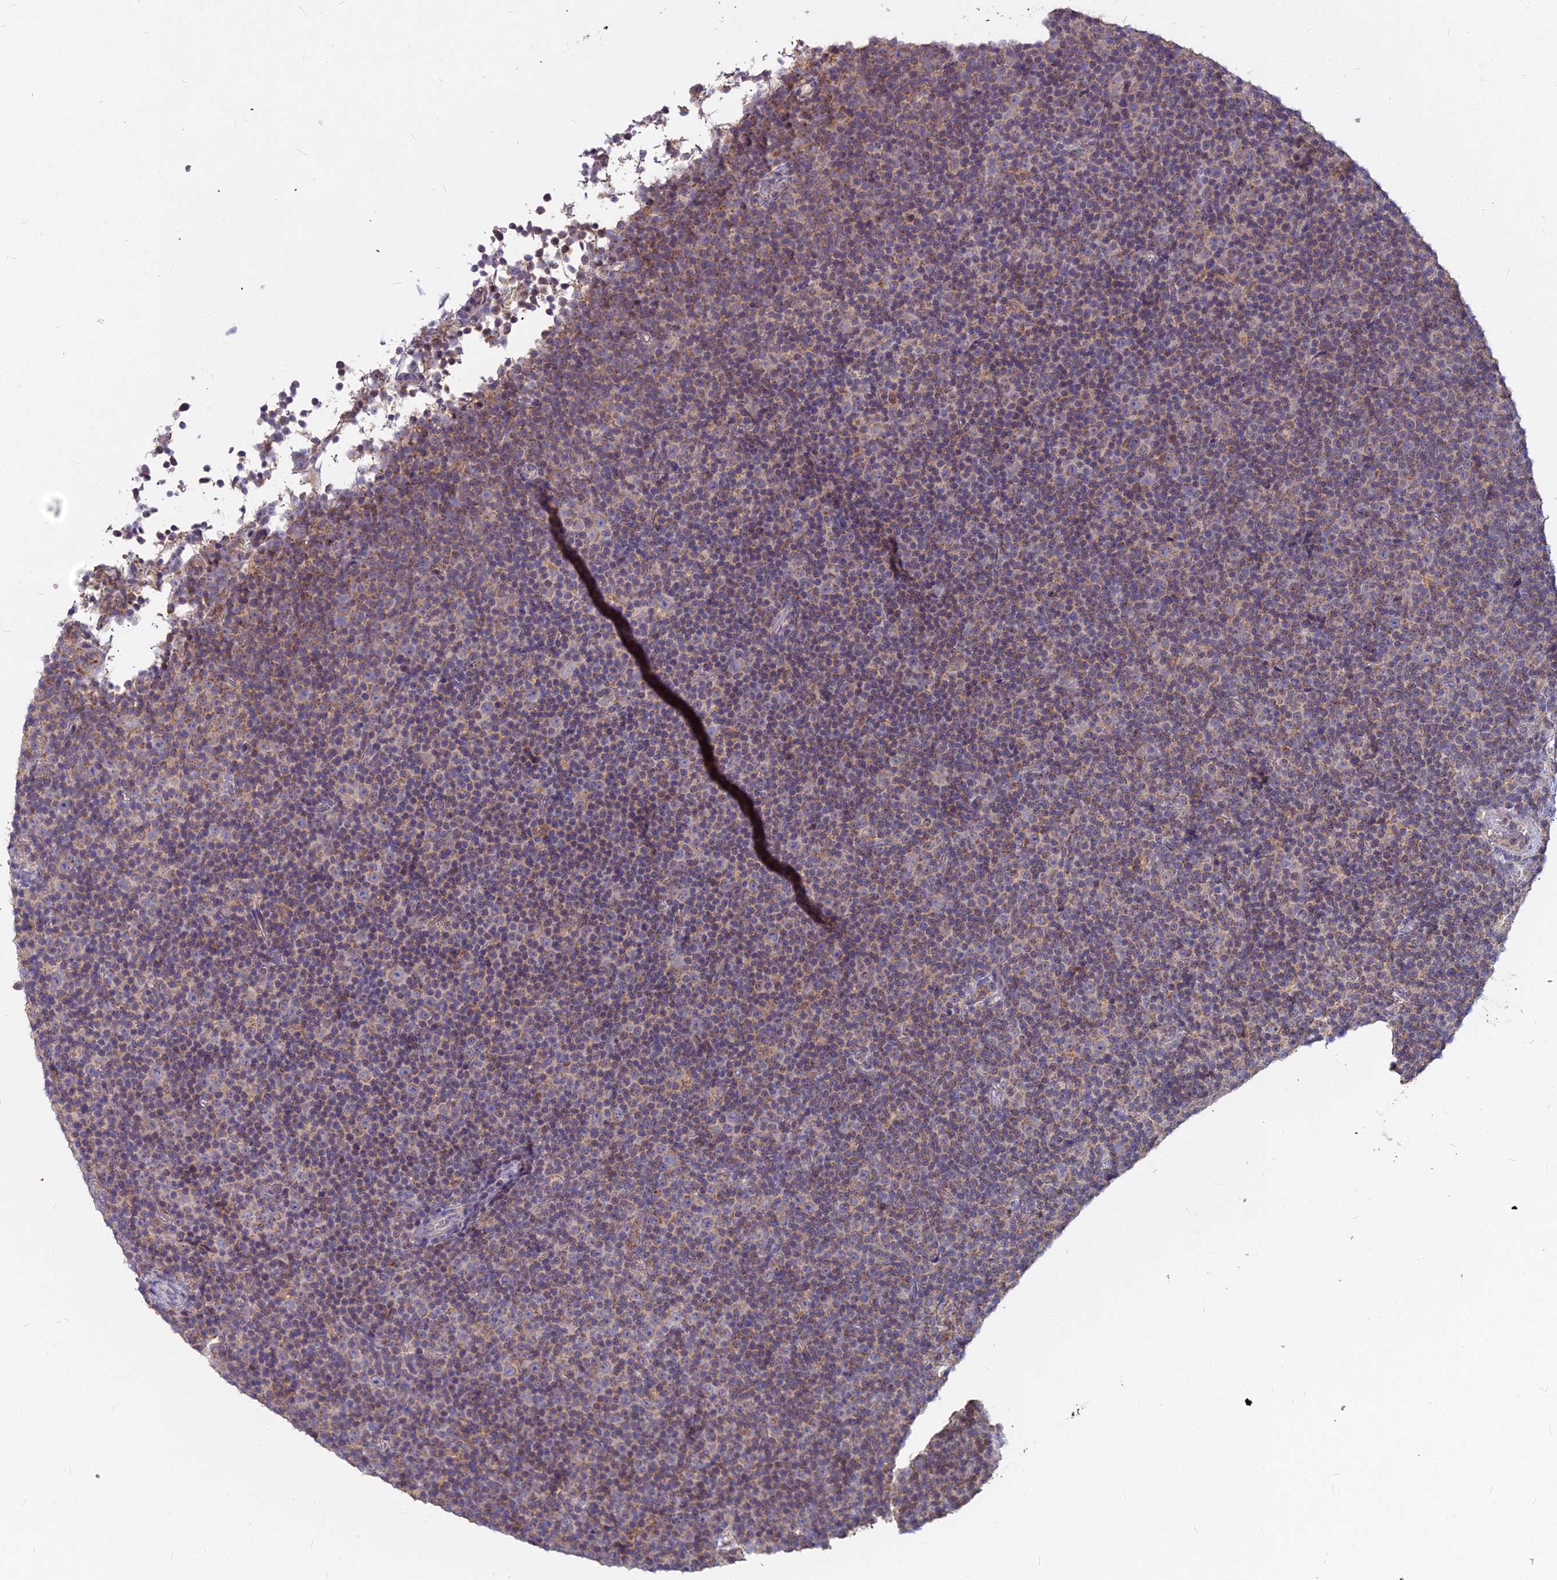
{"staining": {"intensity": "weak", "quantity": "25%-75%", "location": "cytoplasmic/membranous"}, "tissue": "lymphoma", "cell_type": "Tumor cells", "image_type": "cancer", "snomed": [{"axis": "morphology", "description": "Malignant lymphoma, non-Hodgkin's type, Low grade"}, {"axis": "topography", "description": "Lymph node"}], "caption": "Weak cytoplasmic/membranous positivity for a protein is appreciated in about 25%-75% of tumor cells of lymphoma using immunohistochemistry.", "gene": "MICU2", "patient": {"sex": "female", "age": 67}}